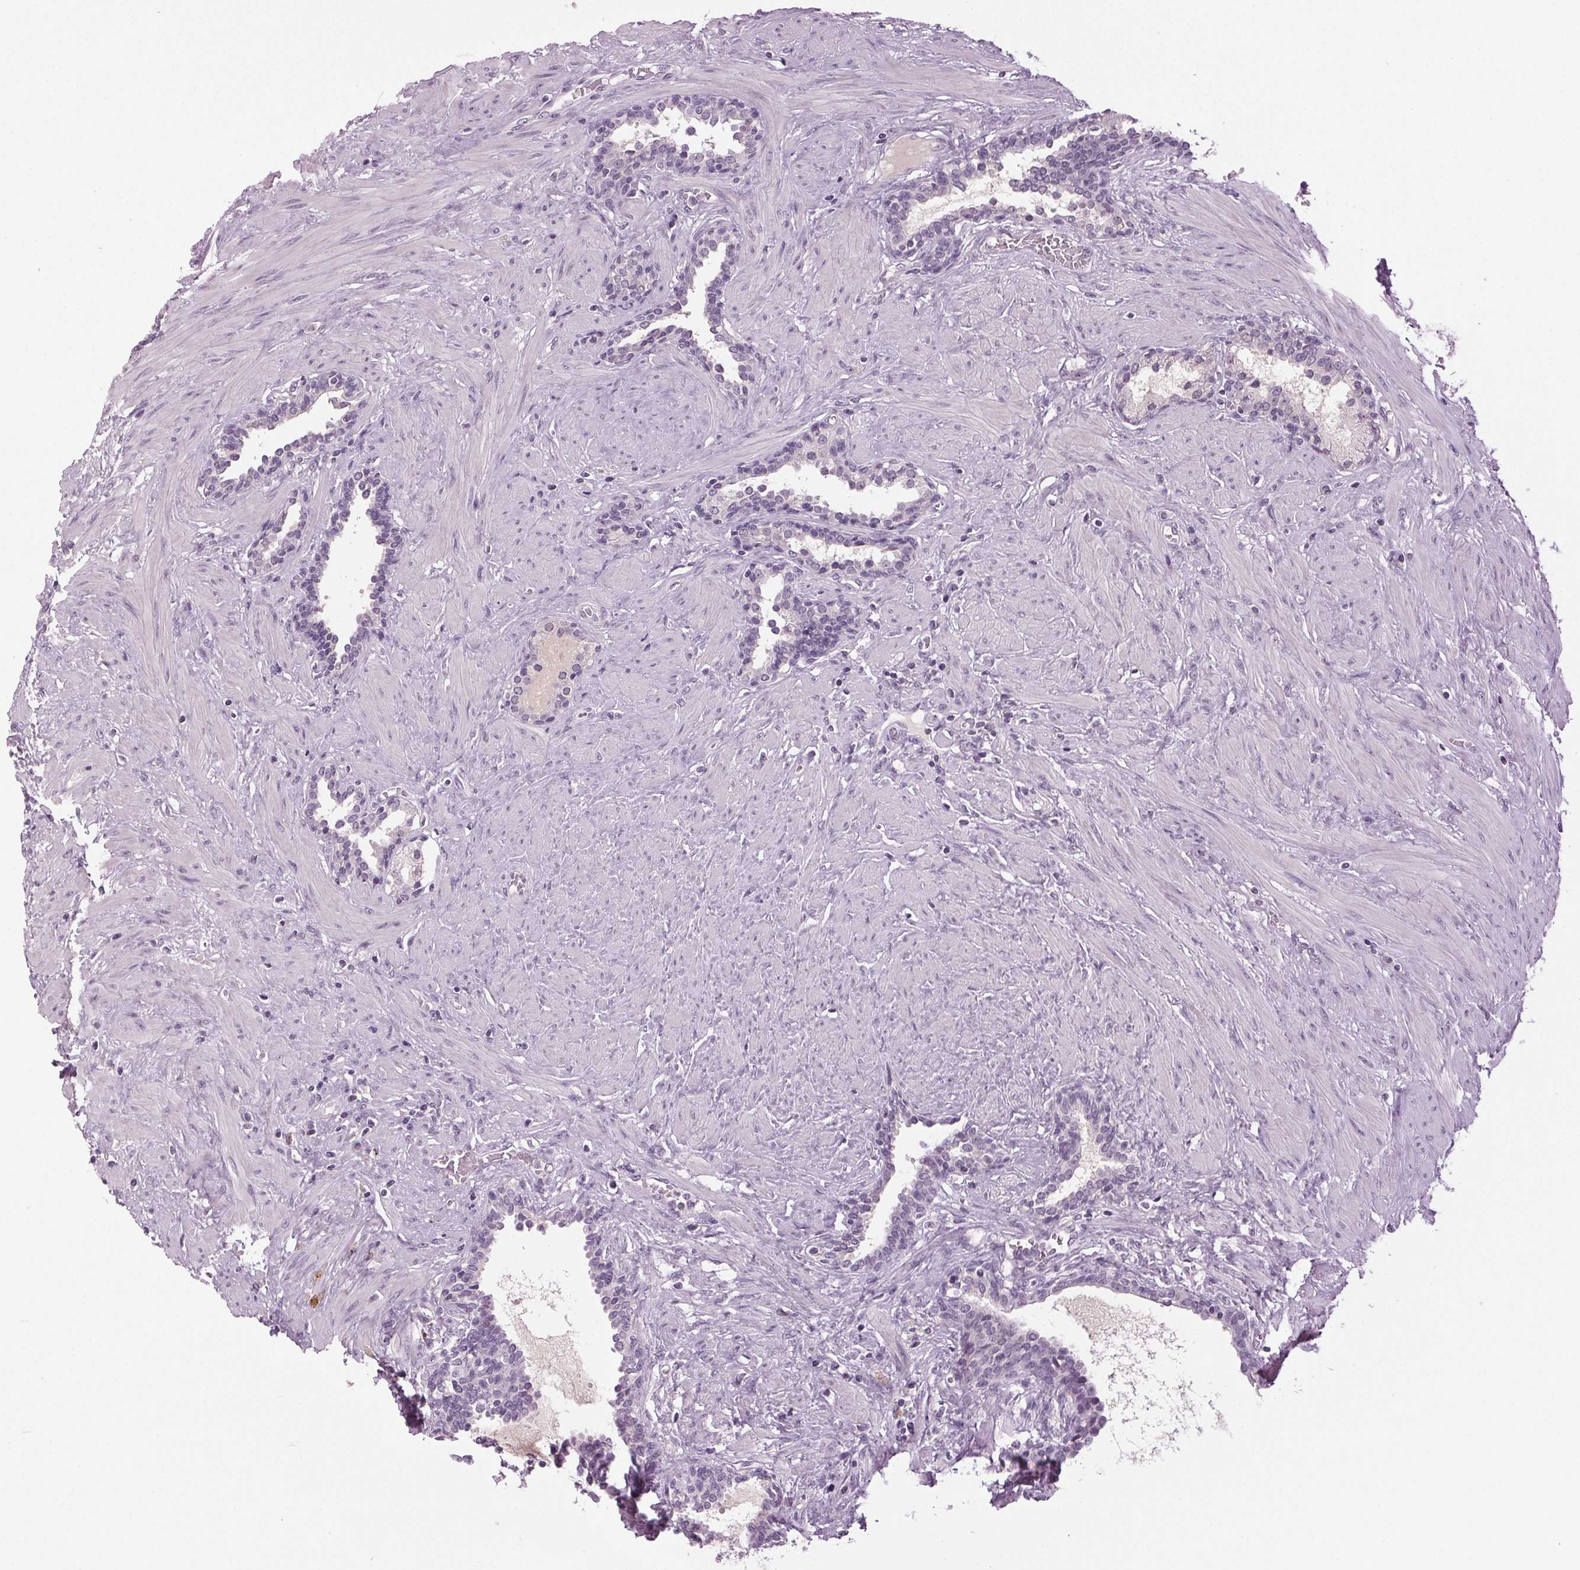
{"staining": {"intensity": "negative", "quantity": "none", "location": "none"}, "tissue": "prostate", "cell_type": "Glandular cells", "image_type": "normal", "snomed": [{"axis": "morphology", "description": "Normal tissue, NOS"}, {"axis": "topography", "description": "Prostate"}], "caption": "Photomicrograph shows no protein positivity in glandular cells of unremarkable prostate. (DAB immunohistochemistry (IHC), high magnification).", "gene": "DNAH12", "patient": {"sex": "male", "age": 55}}